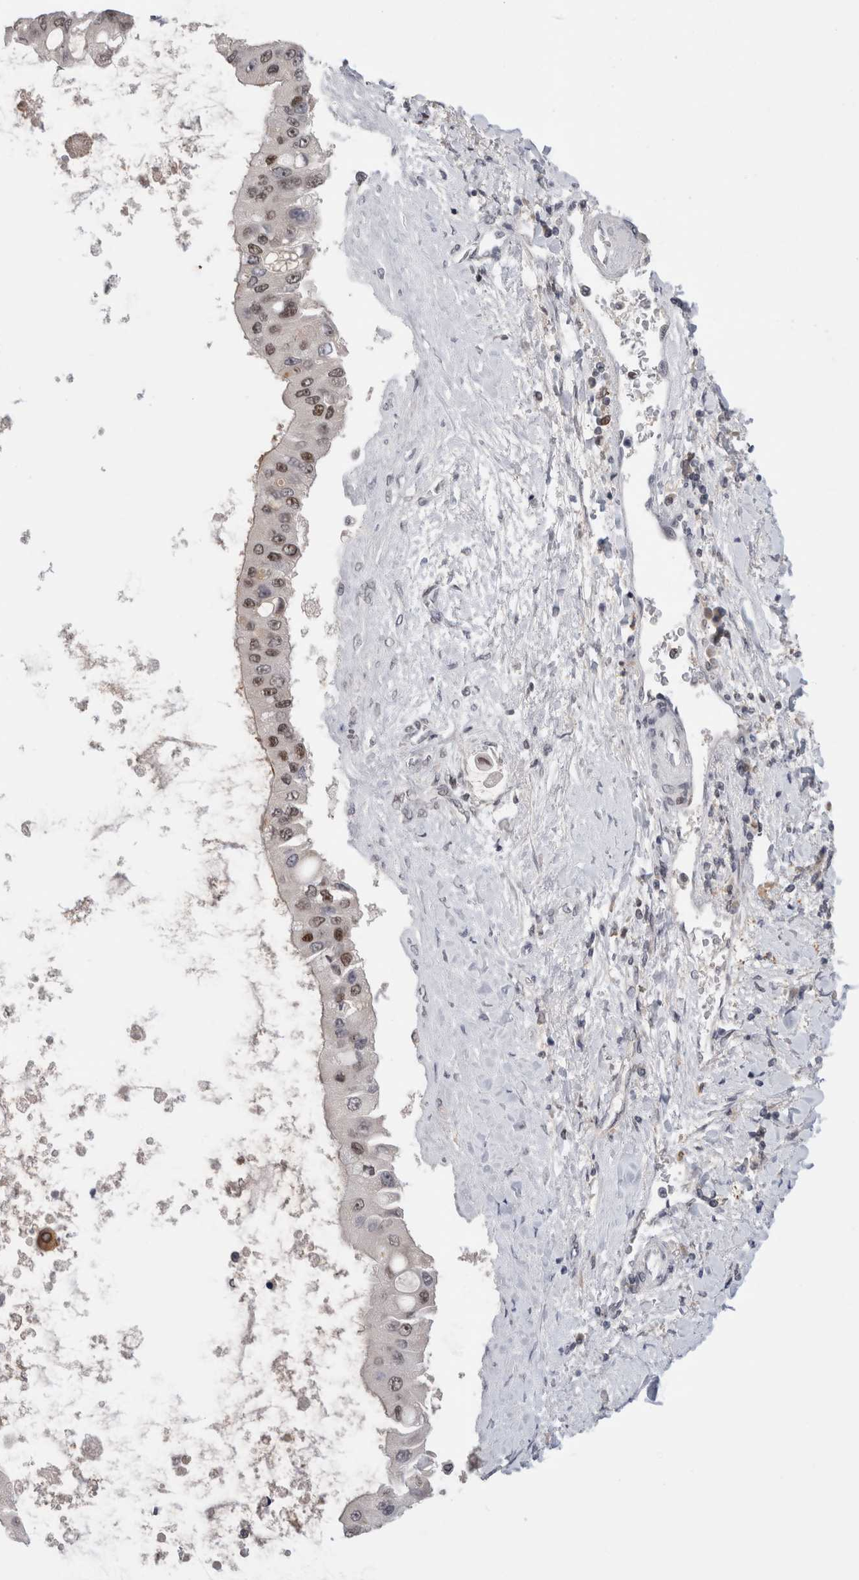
{"staining": {"intensity": "moderate", "quantity": "25%-75%", "location": "nuclear"}, "tissue": "liver cancer", "cell_type": "Tumor cells", "image_type": "cancer", "snomed": [{"axis": "morphology", "description": "Cholangiocarcinoma"}, {"axis": "topography", "description": "Liver"}], "caption": "Immunohistochemistry (IHC) micrograph of neoplastic tissue: human liver cancer (cholangiocarcinoma) stained using immunohistochemistry reveals medium levels of moderate protein expression localized specifically in the nuclear of tumor cells, appearing as a nuclear brown color.", "gene": "ZNF521", "patient": {"sex": "male", "age": 50}}